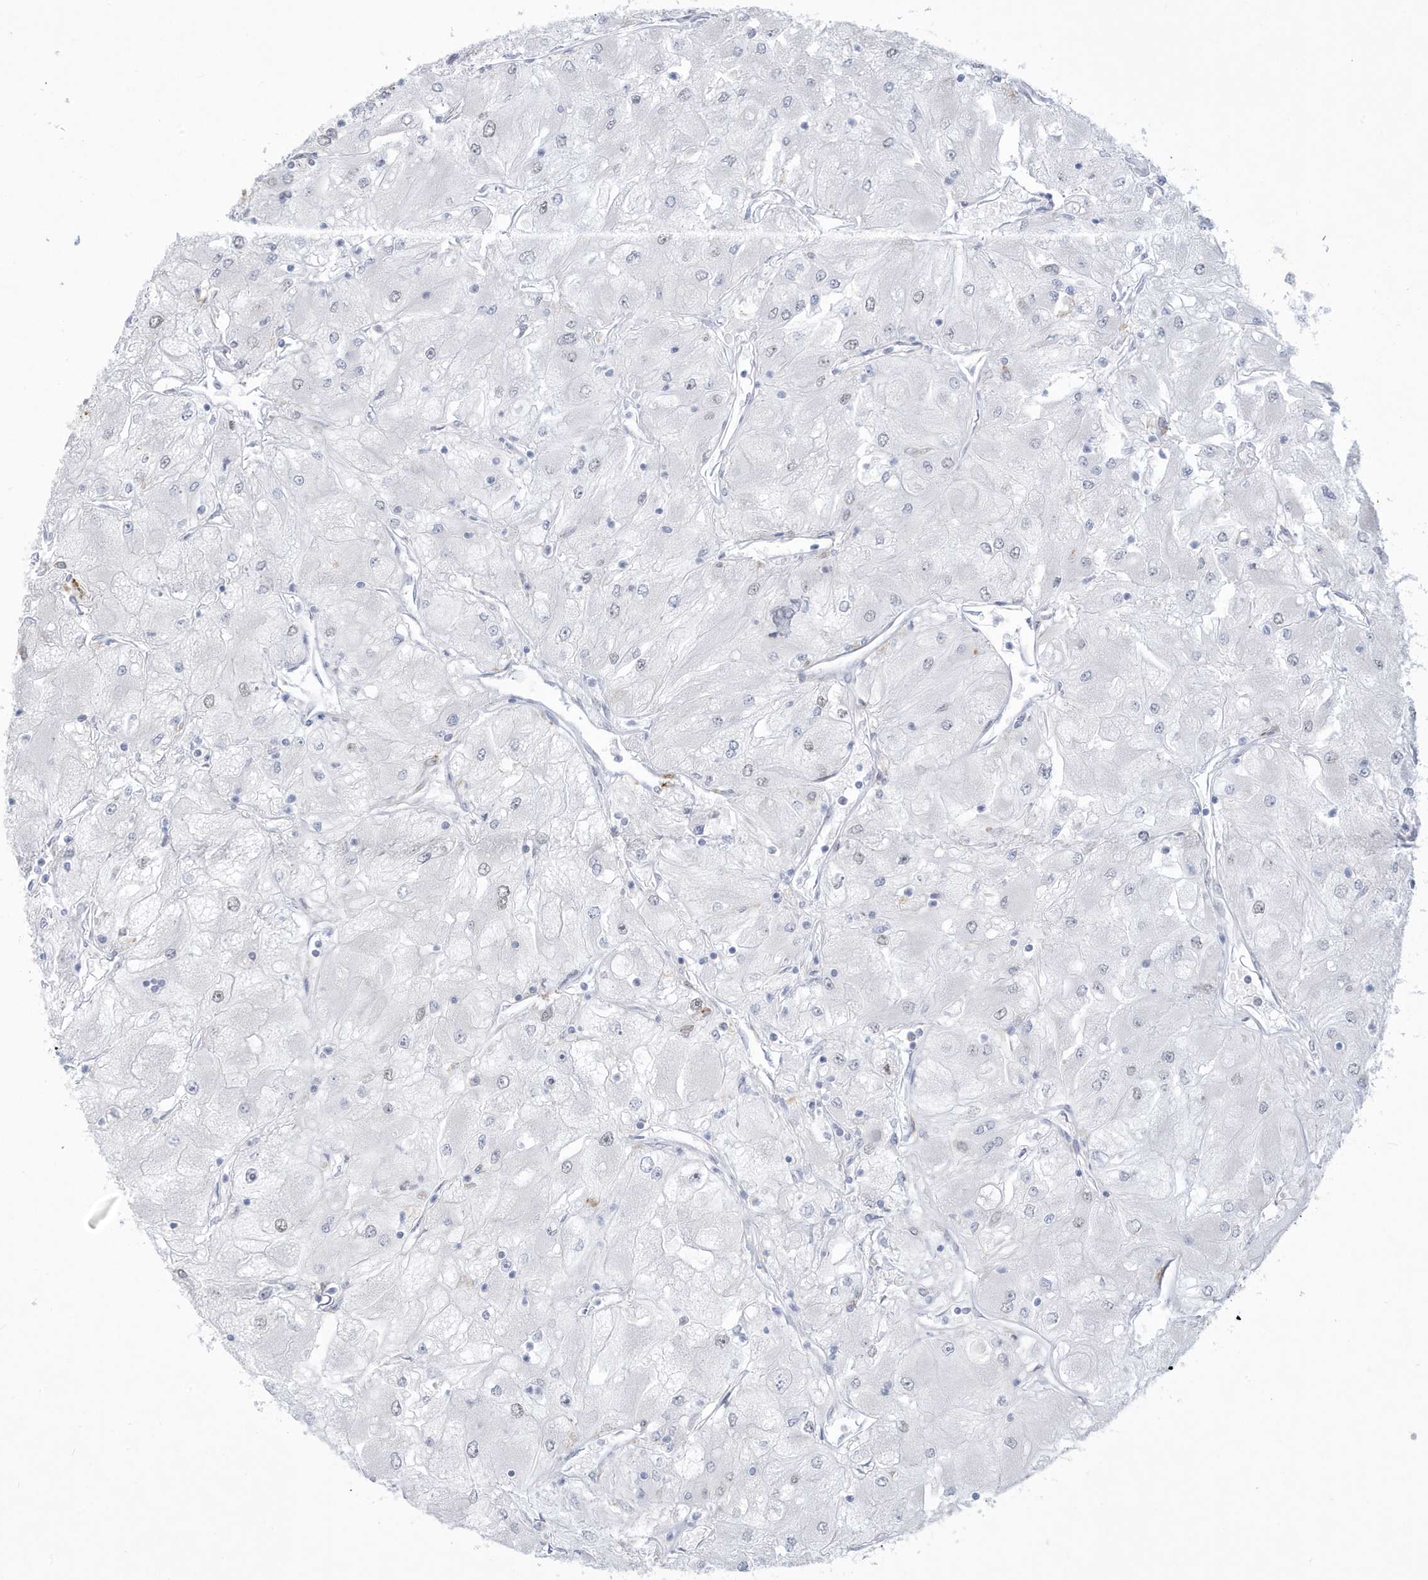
{"staining": {"intensity": "negative", "quantity": "none", "location": "none"}, "tissue": "renal cancer", "cell_type": "Tumor cells", "image_type": "cancer", "snomed": [{"axis": "morphology", "description": "Adenocarcinoma, NOS"}, {"axis": "topography", "description": "Kidney"}], "caption": "Renal cancer stained for a protein using IHC displays no positivity tumor cells.", "gene": "HERC6", "patient": {"sex": "male", "age": 80}}